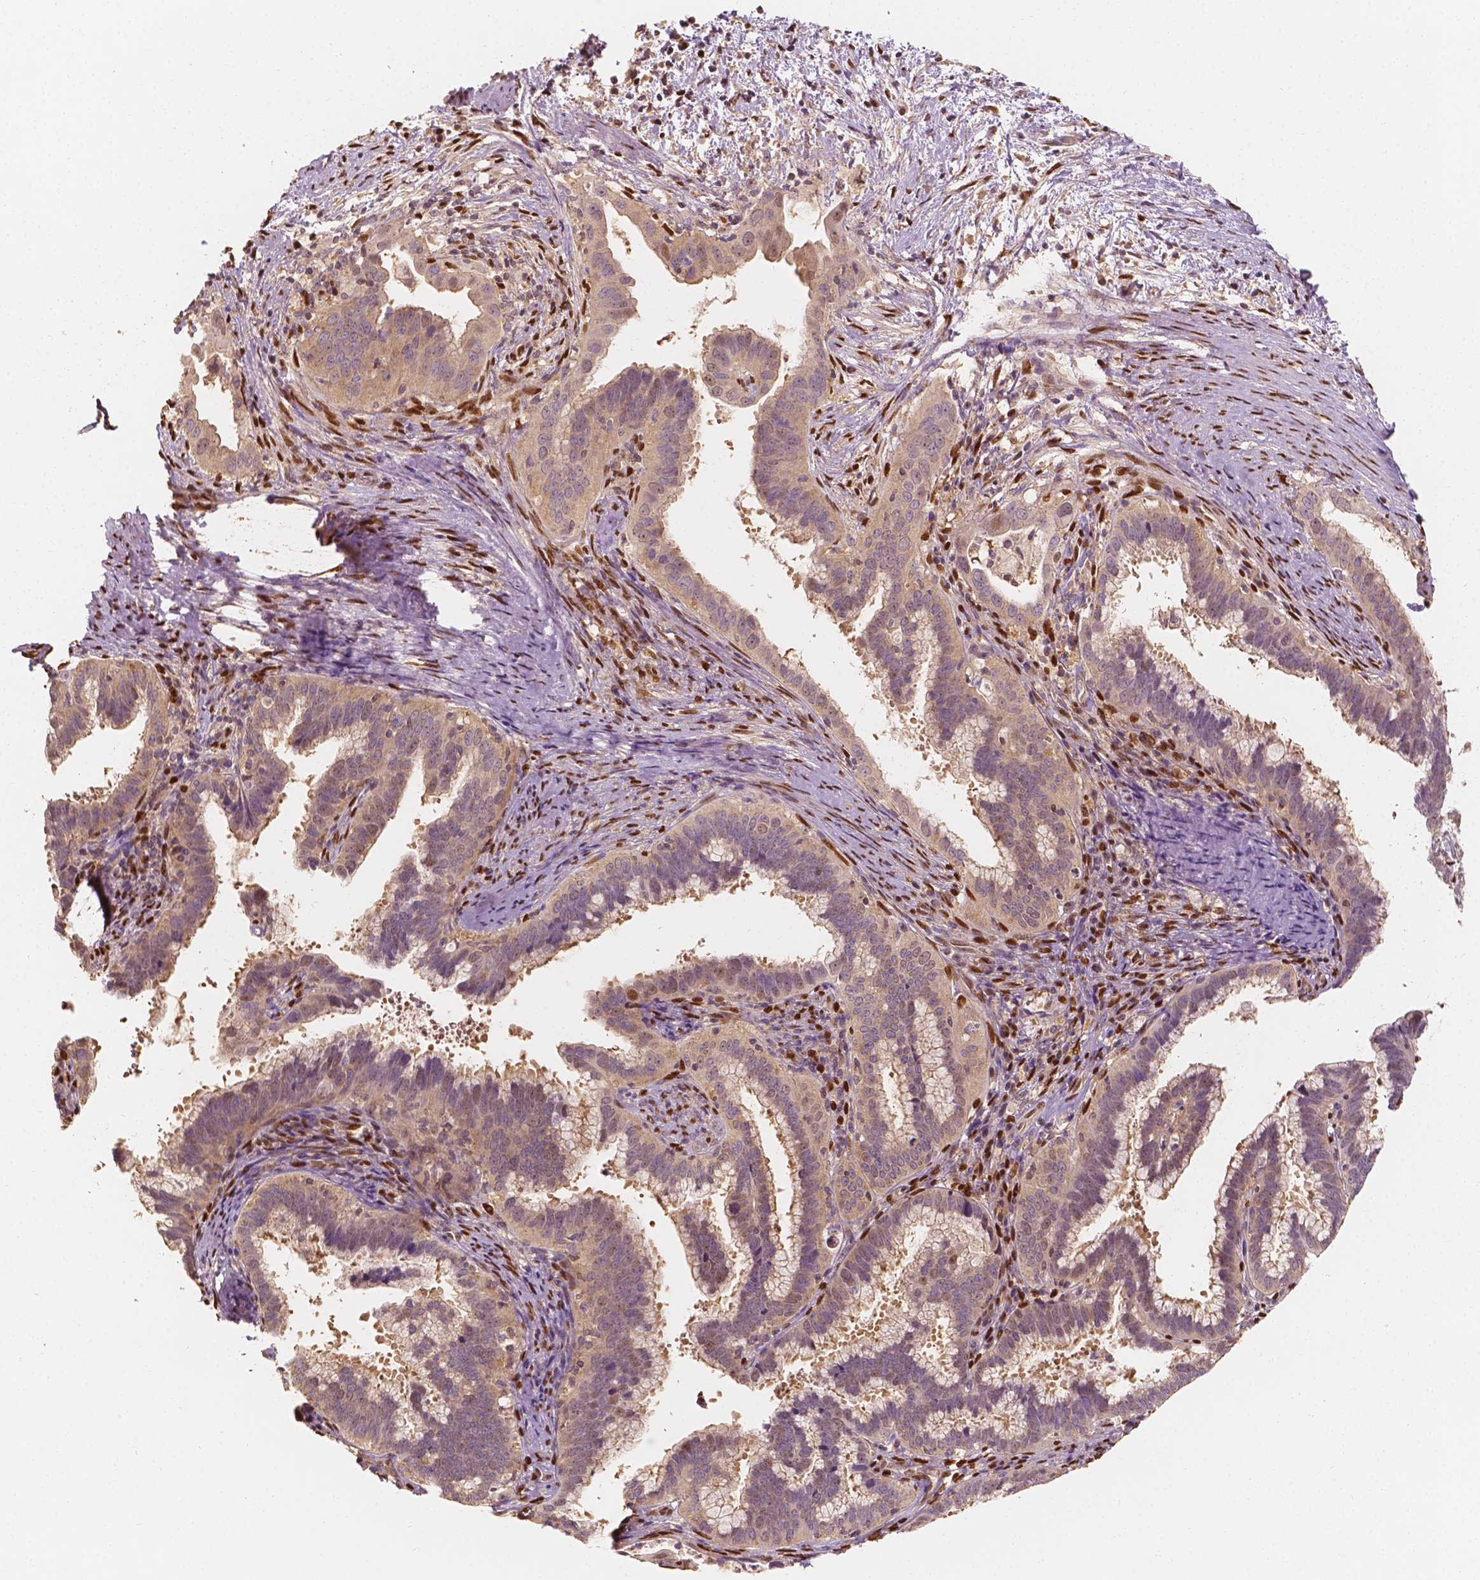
{"staining": {"intensity": "moderate", "quantity": "<25%", "location": "nuclear"}, "tissue": "cervical cancer", "cell_type": "Tumor cells", "image_type": "cancer", "snomed": [{"axis": "morphology", "description": "Adenocarcinoma, NOS"}, {"axis": "topography", "description": "Cervix"}], "caption": "Protein expression analysis of cervical cancer (adenocarcinoma) reveals moderate nuclear staining in approximately <25% of tumor cells.", "gene": "TBC1D17", "patient": {"sex": "female", "age": 56}}